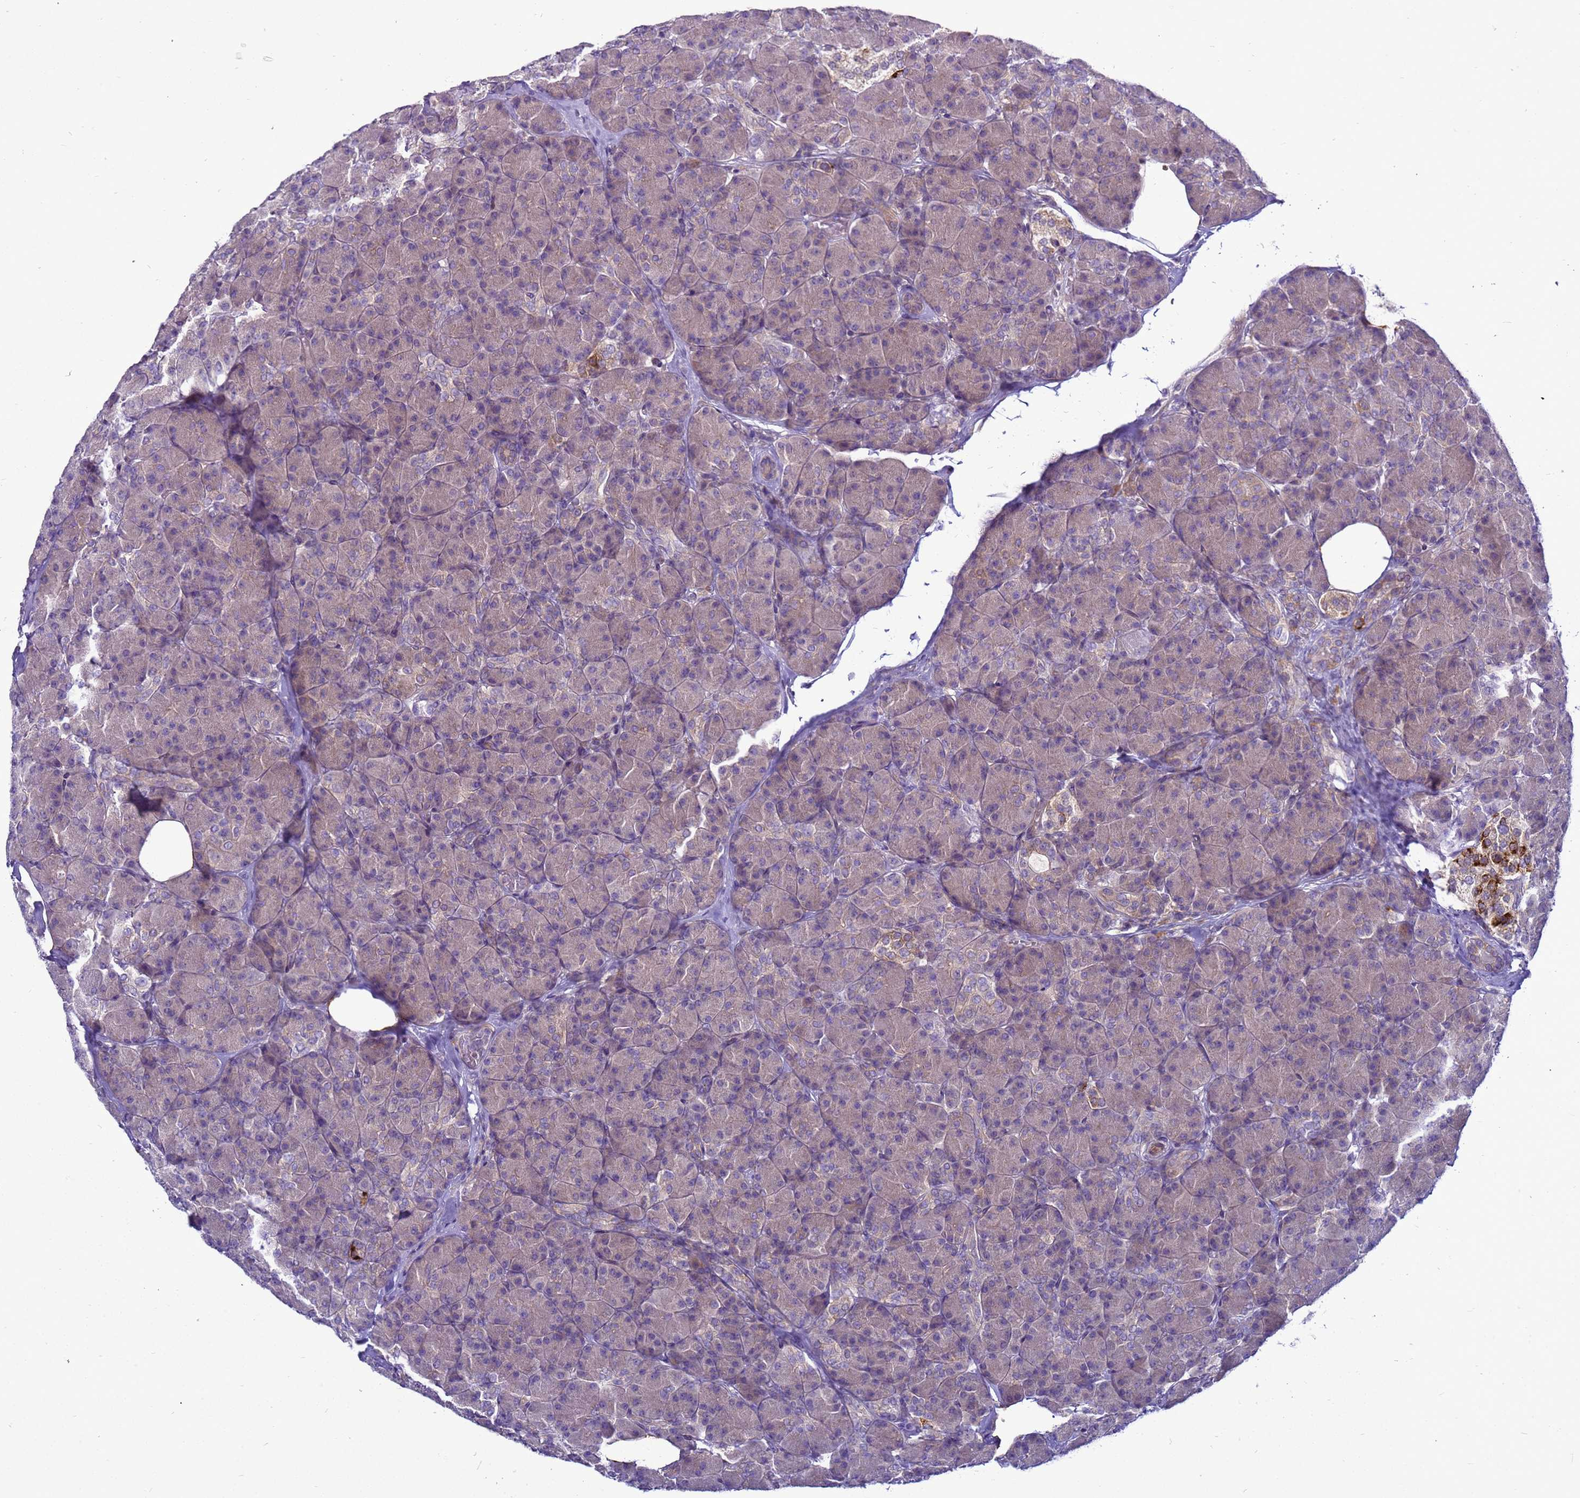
{"staining": {"intensity": "moderate", "quantity": "25%-75%", "location": "cytoplasmic/membranous"}, "tissue": "pancreas", "cell_type": "Exocrine glandular cells", "image_type": "normal", "snomed": [{"axis": "morphology", "description": "Normal tissue, NOS"}, {"axis": "topography", "description": "Pancreas"}], "caption": "DAB (3,3'-diaminobenzidine) immunohistochemical staining of normal human pancreas displays moderate cytoplasmic/membranous protein positivity in about 25%-75% of exocrine glandular cells. (DAB (3,3'-diaminobenzidine) IHC, brown staining for protein, blue staining for nuclei).", "gene": "MON1B", "patient": {"sex": "female", "age": 43}}